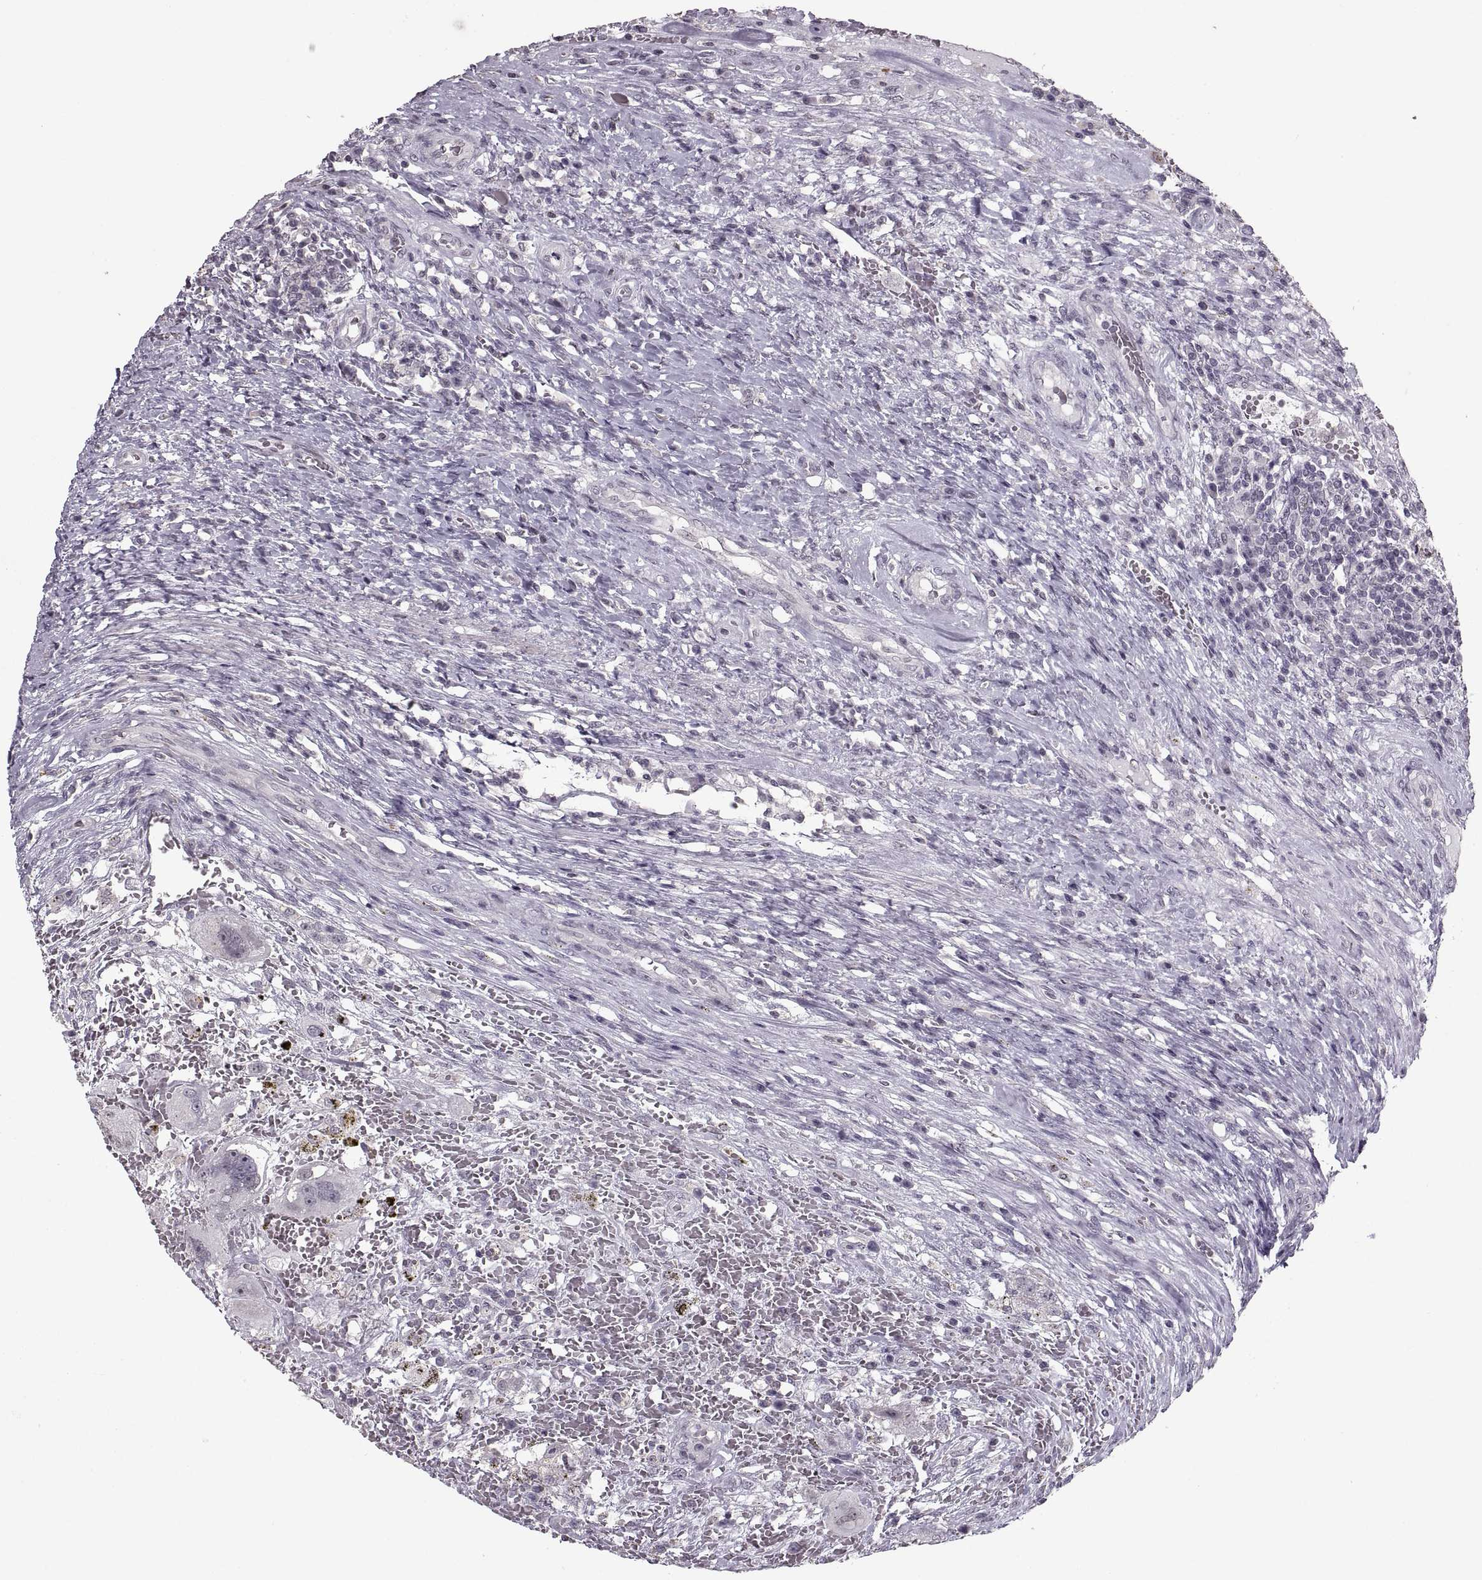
{"staining": {"intensity": "negative", "quantity": "none", "location": "none"}, "tissue": "testis cancer", "cell_type": "Tumor cells", "image_type": "cancer", "snomed": [{"axis": "morphology", "description": "Carcinoma, Embryonal, NOS"}, {"axis": "topography", "description": "Testis"}], "caption": "The photomicrograph exhibits no significant positivity in tumor cells of testis embryonal carcinoma. The staining is performed using DAB brown chromogen with nuclei counter-stained in using hematoxylin.", "gene": "PALS1", "patient": {"sex": "male", "age": 26}}